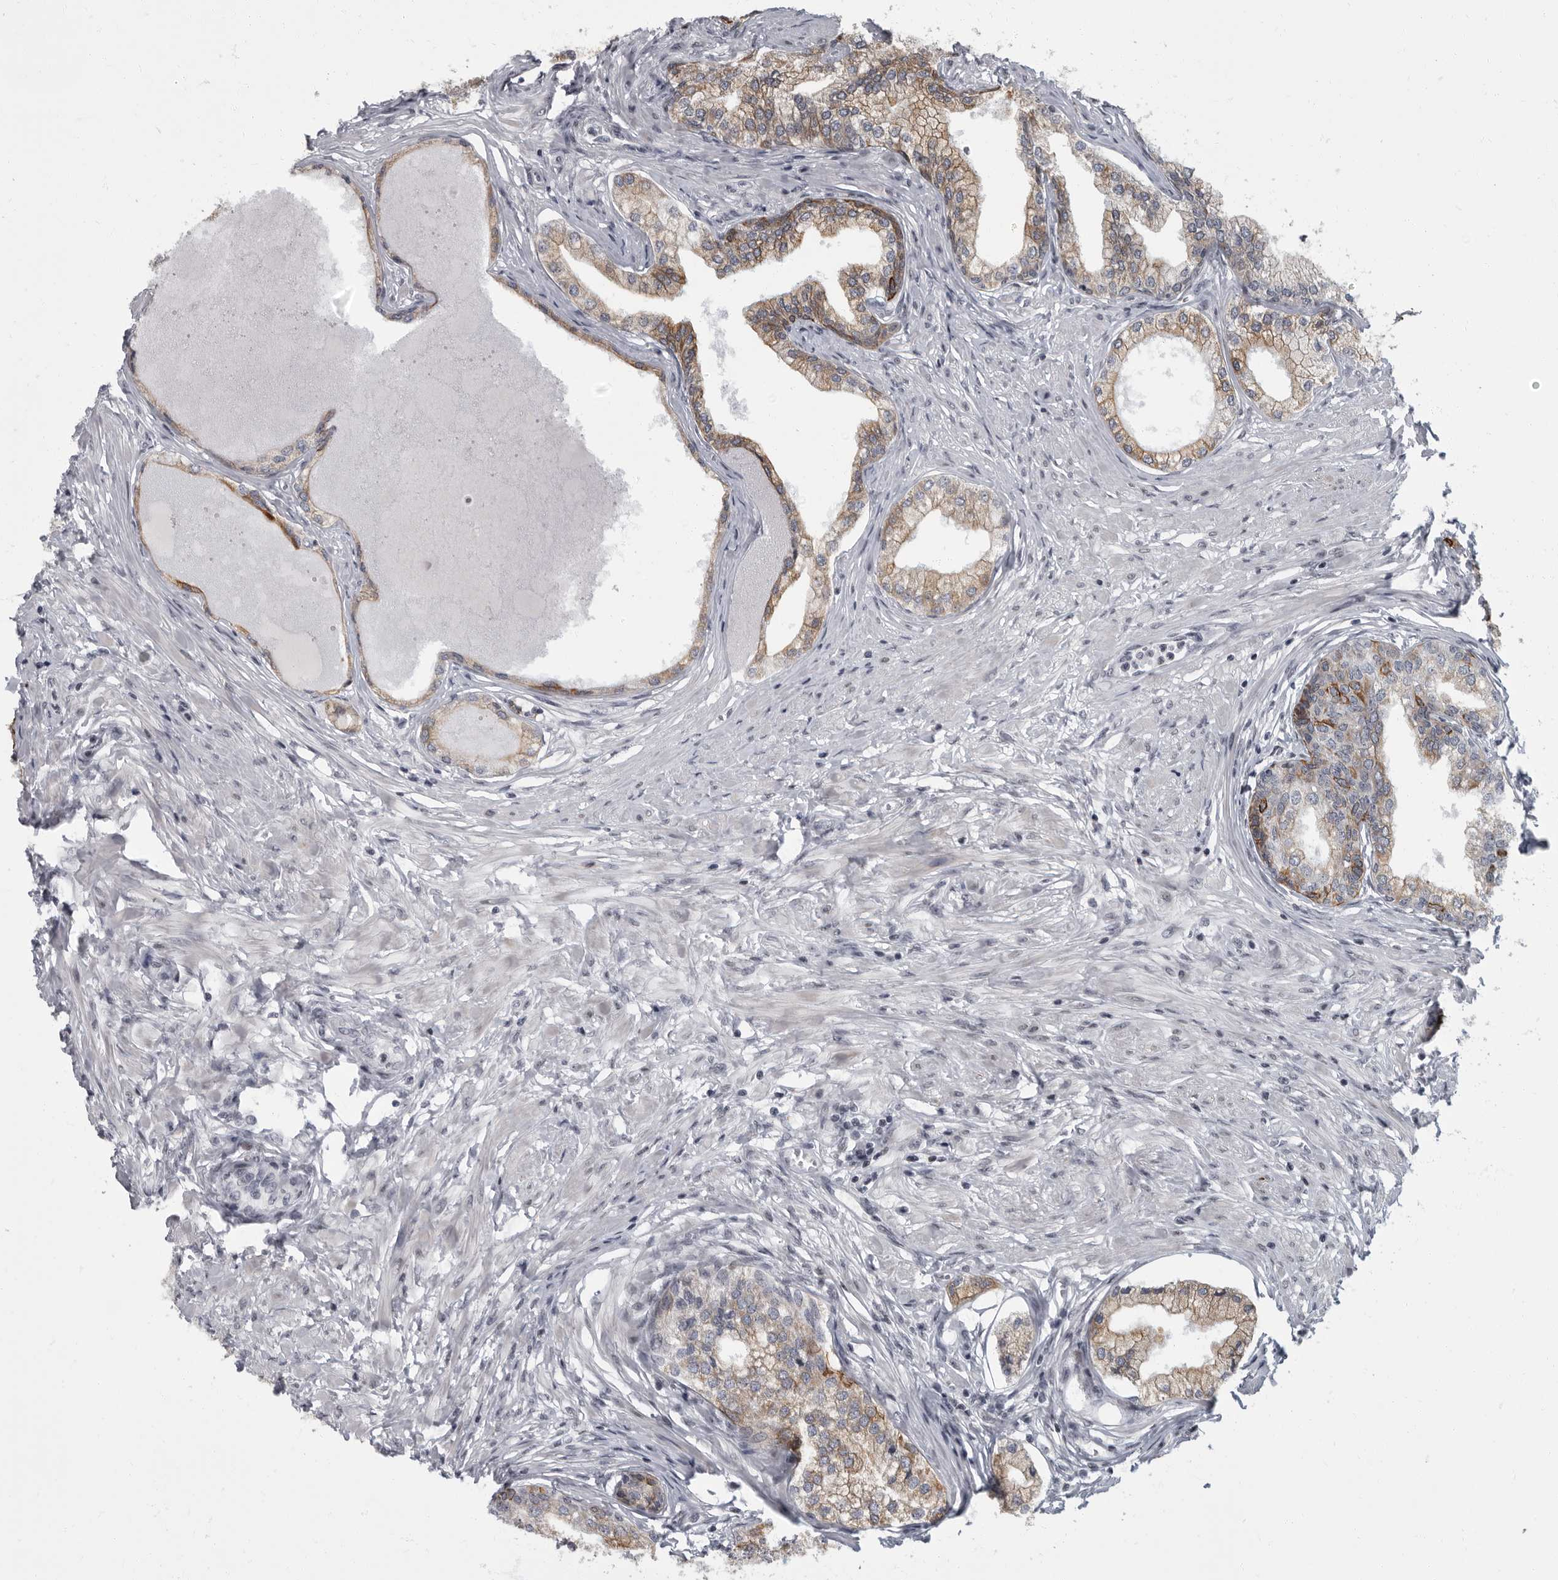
{"staining": {"intensity": "moderate", "quantity": ">75%", "location": "cytoplasmic/membranous"}, "tissue": "prostate", "cell_type": "Glandular cells", "image_type": "normal", "snomed": [{"axis": "morphology", "description": "Normal tissue, NOS"}, {"axis": "morphology", "description": "Urothelial carcinoma, Low grade"}, {"axis": "topography", "description": "Urinary bladder"}, {"axis": "topography", "description": "Prostate"}], "caption": "Immunohistochemical staining of normal human prostate demonstrates medium levels of moderate cytoplasmic/membranous expression in about >75% of glandular cells.", "gene": "EVI5", "patient": {"sex": "male", "age": 60}}